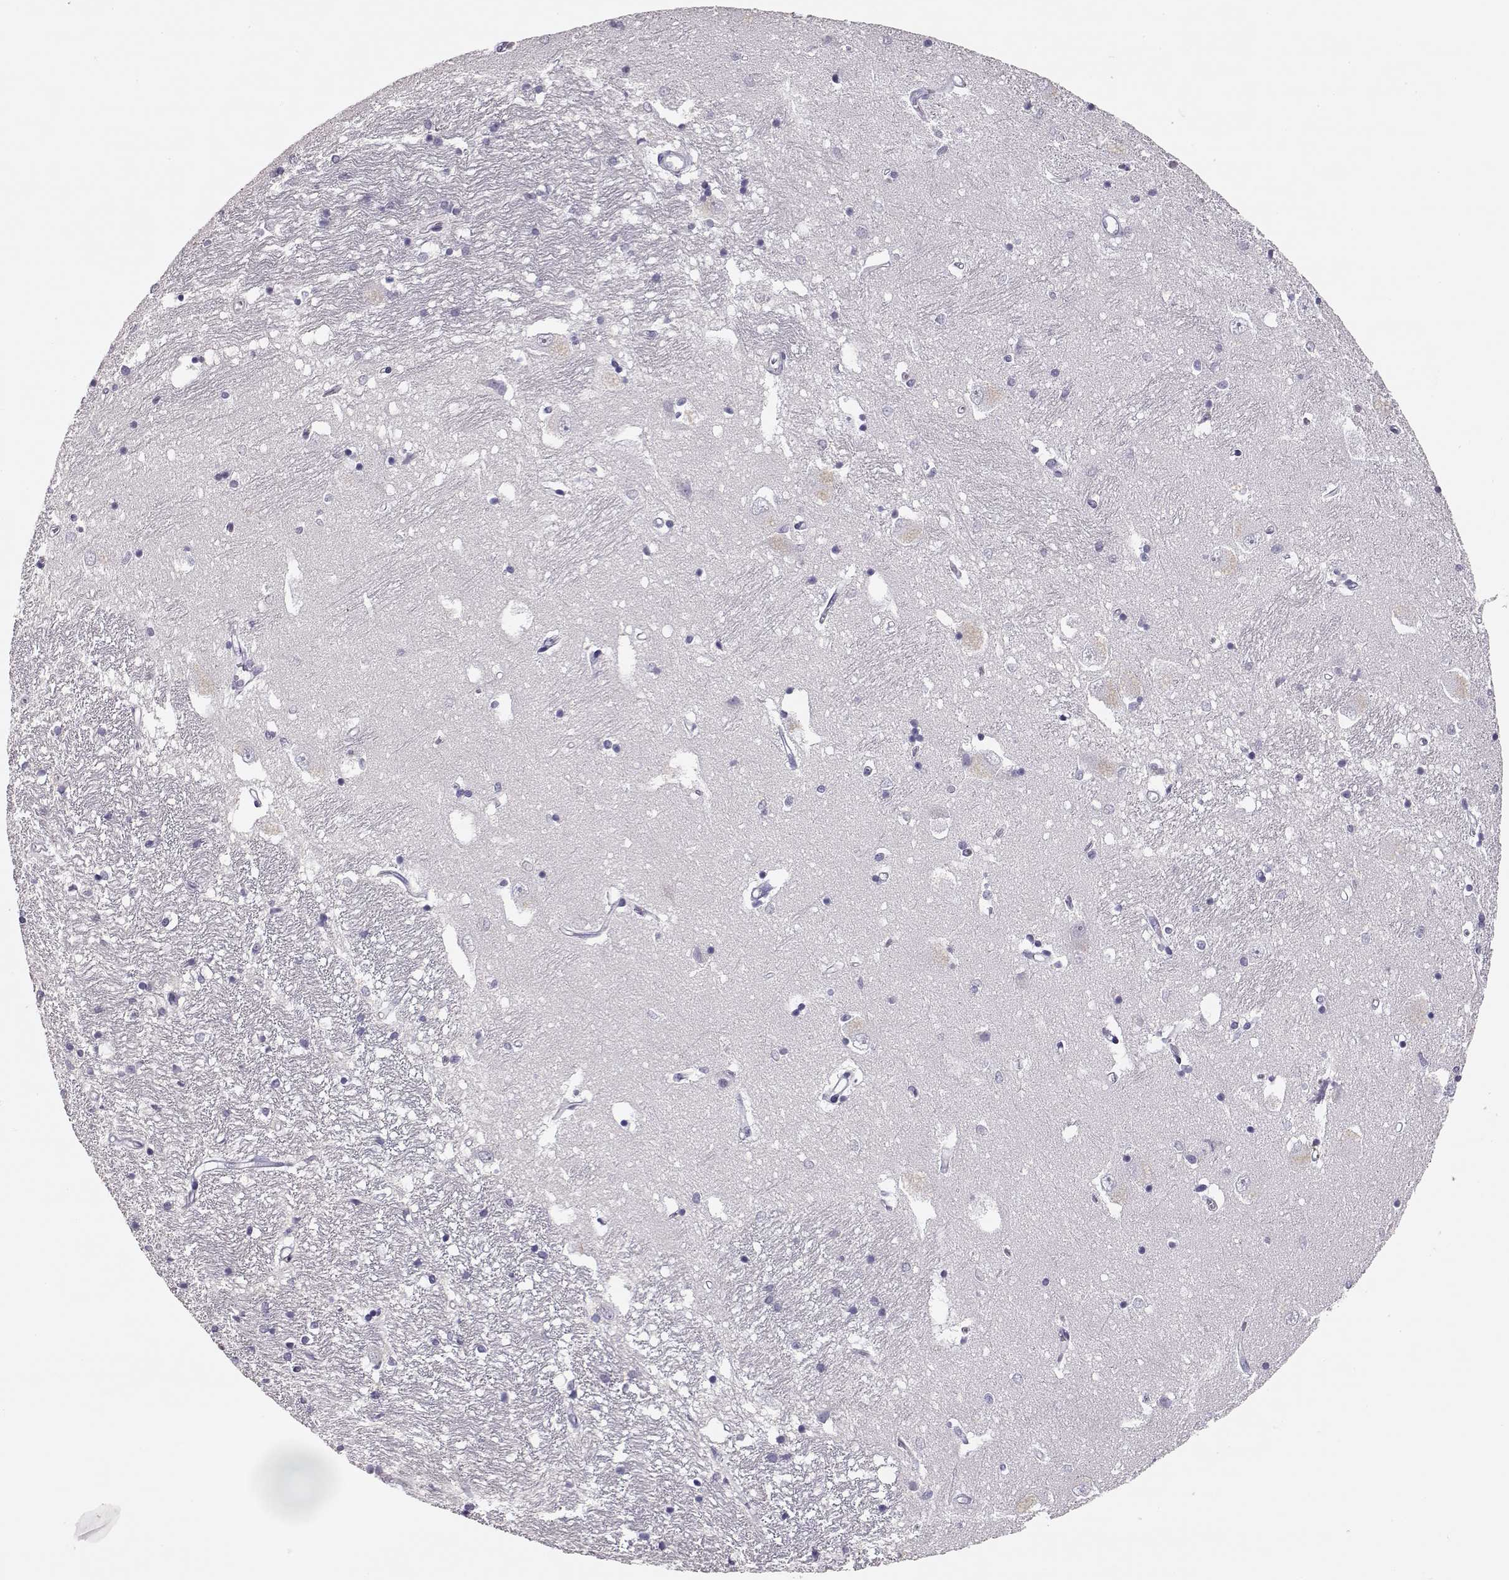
{"staining": {"intensity": "negative", "quantity": "none", "location": "none"}, "tissue": "caudate", "cell_type": "Glial cells", "image_type": "normal", "snomed": [{"axis": "morphology", "description": "Normal tissue, NOS"}, {"axis": "topography", "description": "Lateral ventricle wall"}], "caption": "This is a histopathology image of IHC staining of benign caudate, which shows no positivity in glial cells. (DAB immunohistochemistry (IHC) visualized using brightfield microscopy, high magnification).", "gene": "MAGEC1", "patient": {"sex": "female", "age": 71}}